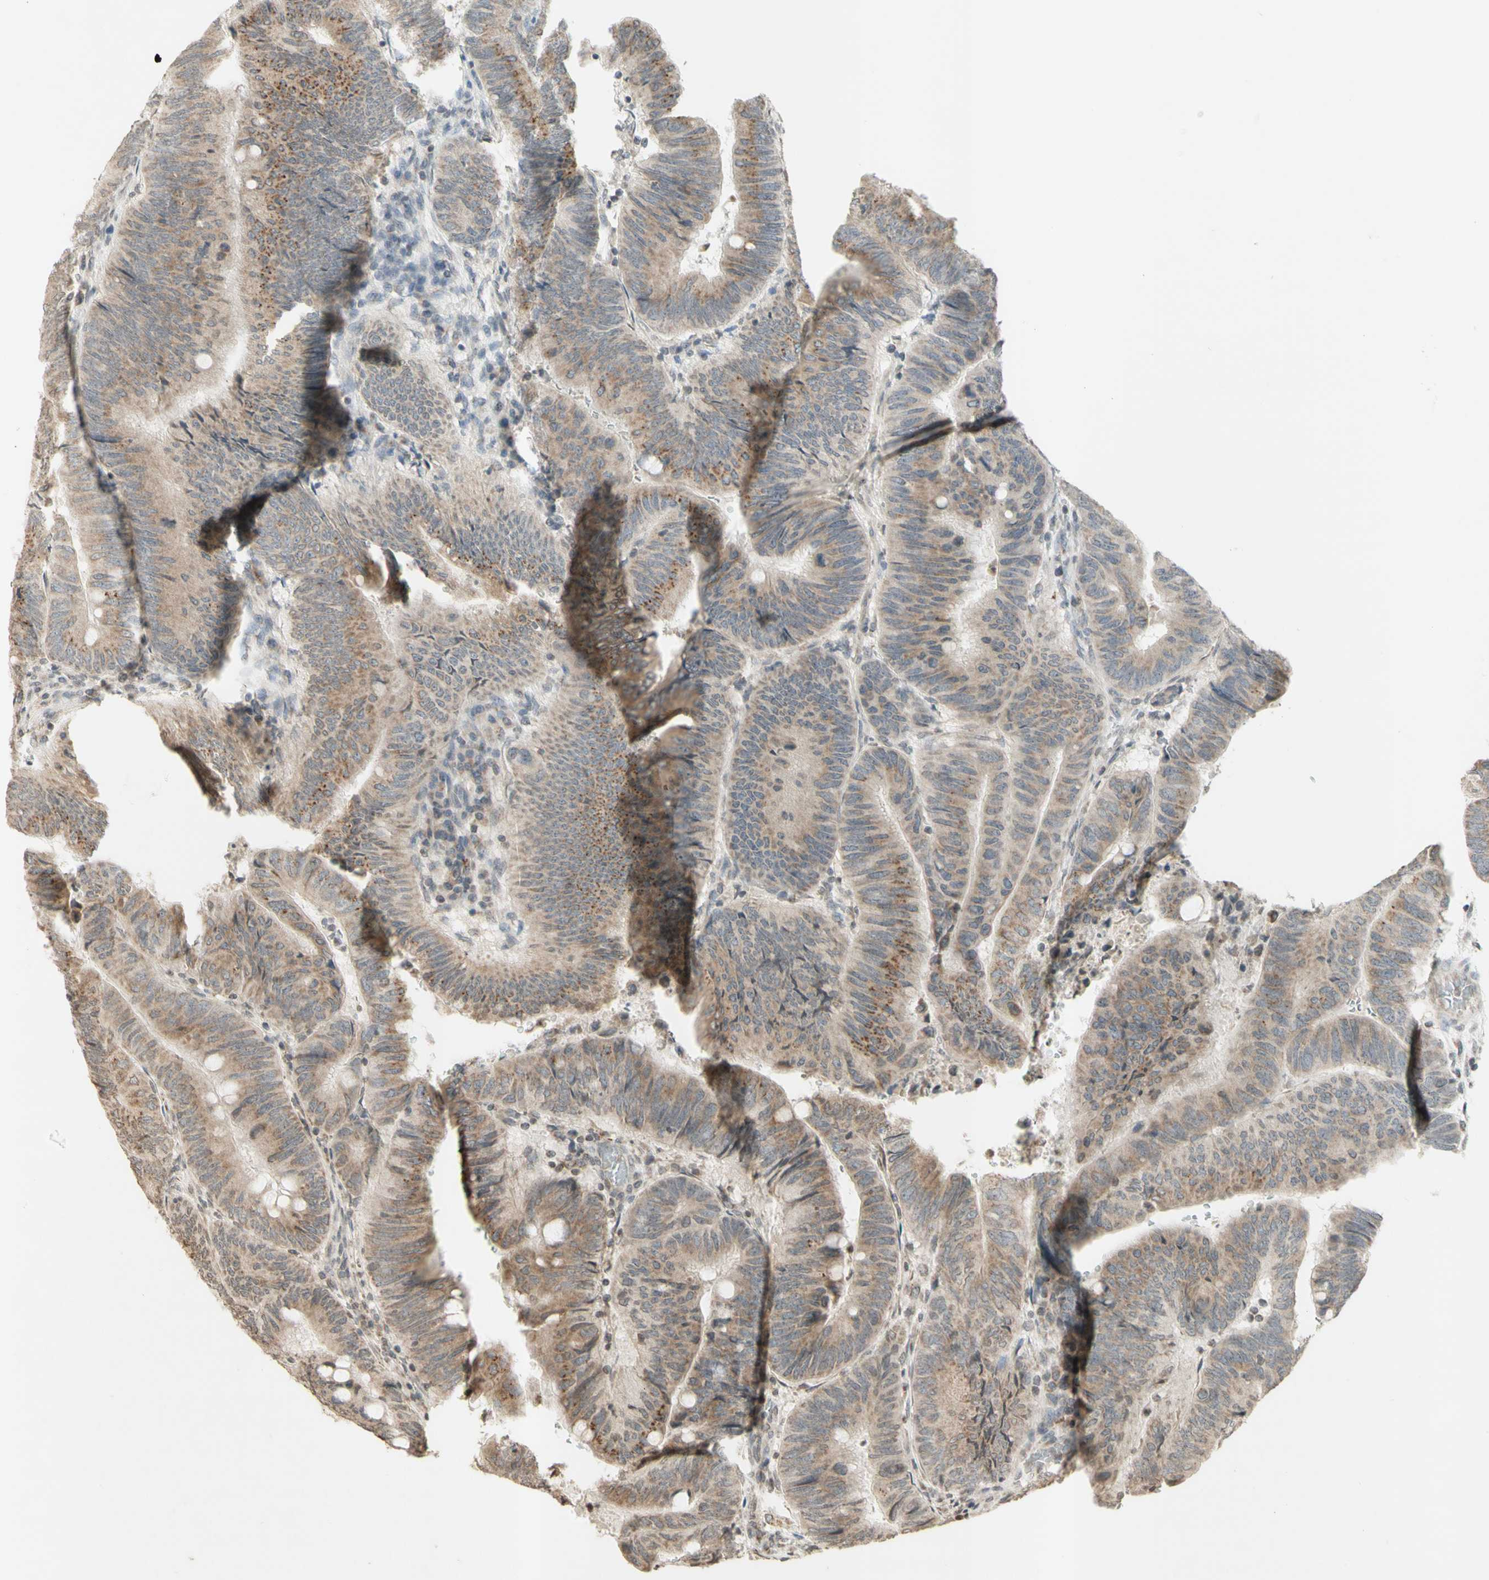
{"staining": {"intensity": "weak", "quantity": ">75%", "location": "cytoplasmic/membranous"}, "tissue": "colorectal cancer", "cell_type": "Tumor cells", "image_type": "cancer", "snomed": [{"axis": "morphology", "description": "Normal tissue, NOS"}, {"axis": "morphology", "description": "Adenocarcinoma, NOS"}, {"axis": "topography", "description": "Rectum"}, {"axis": "topography", "description": "Peripheral nerve tissue"}], "caption": "Protein positivity by IHC displays weak cytoplasmic/membranous expression in about >75% of tumor cells in colorectal cancer.", "gene": "CCNI", "patient": {"sex": "male", "age": 92}}